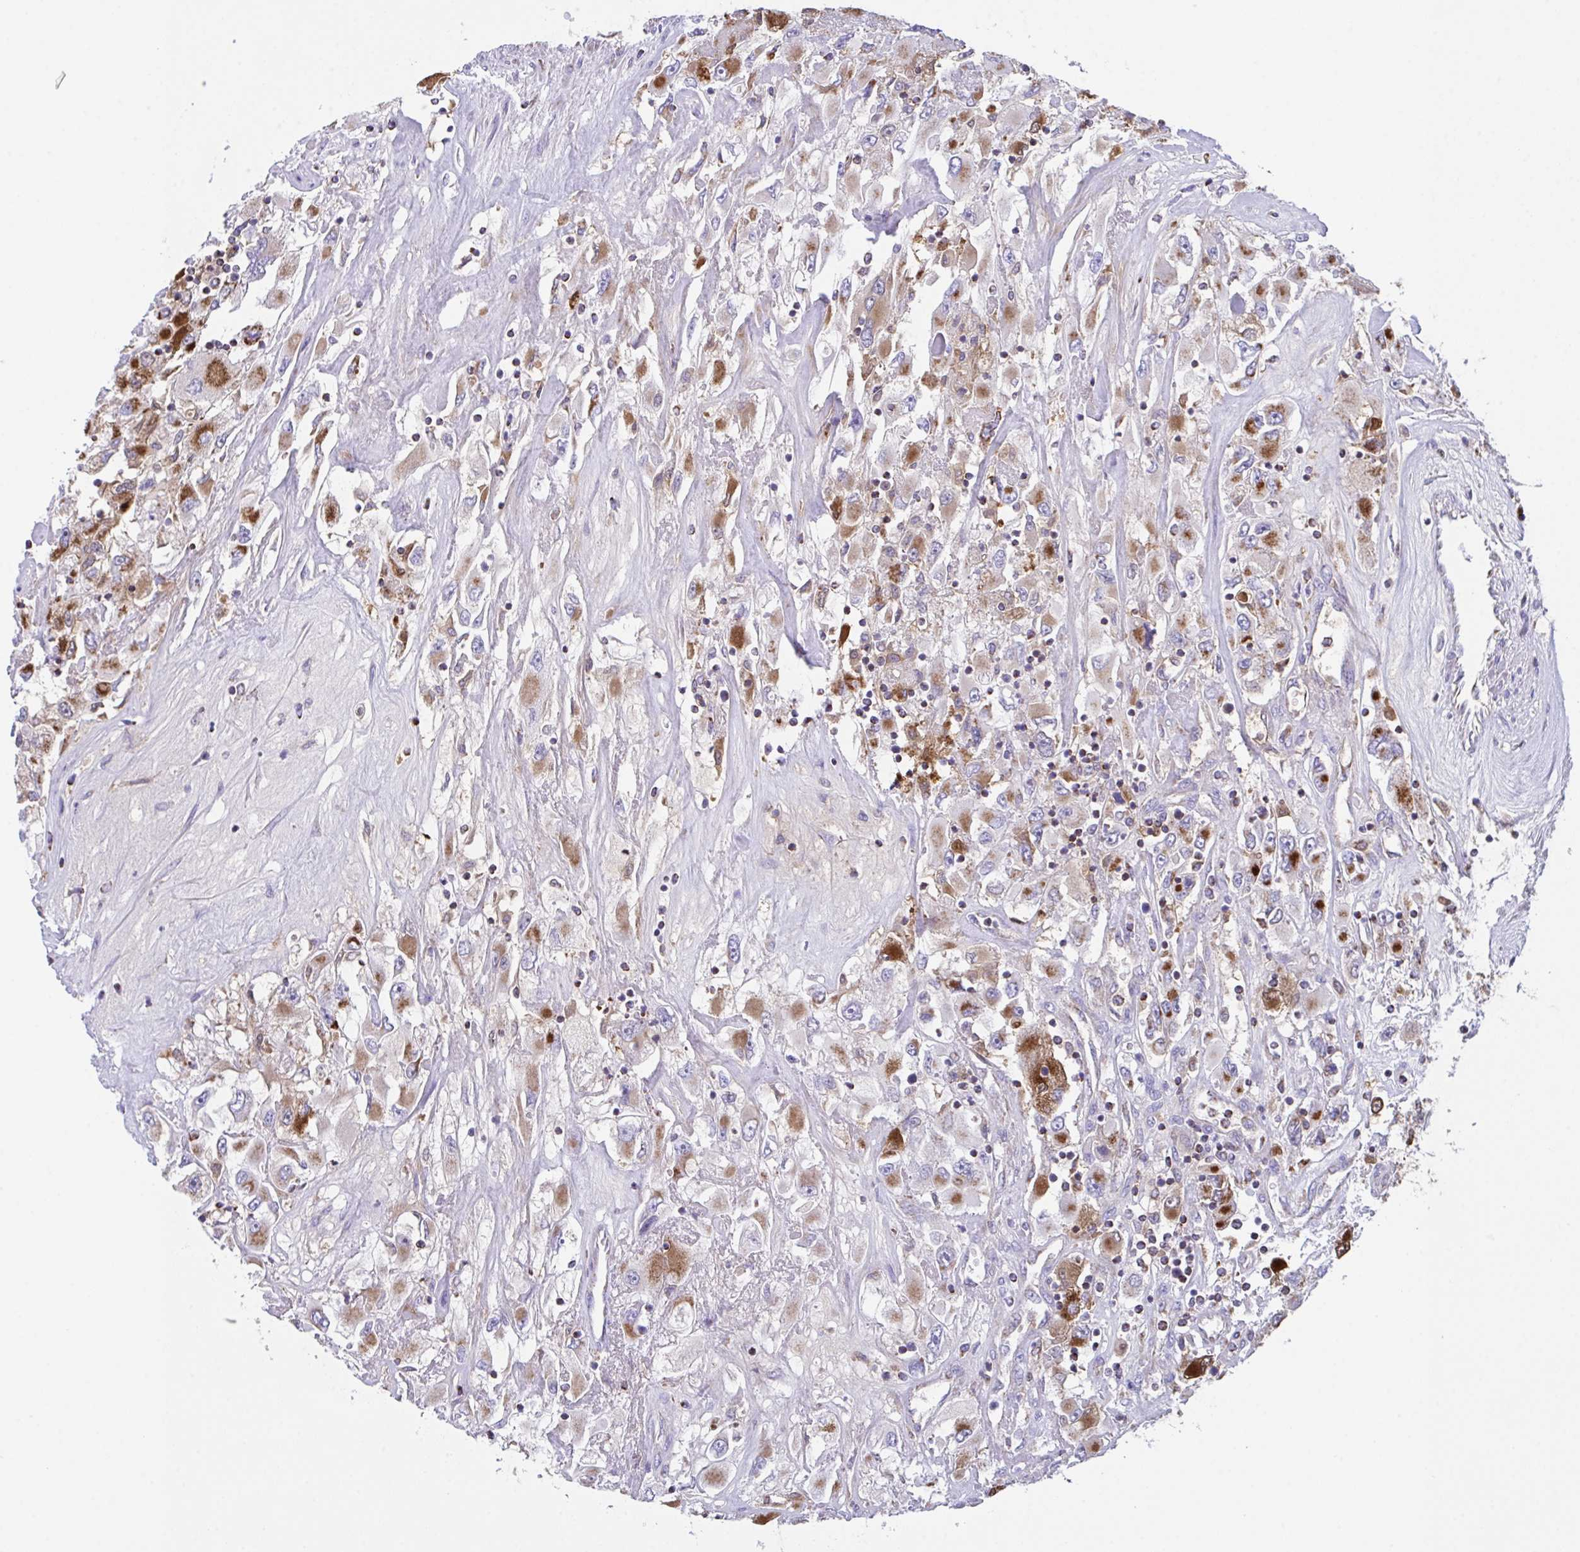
{"staining": {"intensity": "strong", "quantity": "25%-75%", "location": "cytoplasmic/membranous"}, "tissue": "renal cancer", "cell_type": "Tumor cells", "image_type": "cancer", "snomed": [{"axis": "morphology", "description": "Adenocarcinoma, NOS"}, {"axis": "topography", "description": "Kidney"}], "caption": "DAB (3,3'-diaminobenzidine) immunohistochemical staining of human renal adenocarcinoma exhibits strong cytoplasmic/membranous protein positivity in approximately 25%-75% of tumor cells. Nuclei are stained in blue.", "gene": "PCMTD2", "patient": {"sex": "female", "age": 52}}